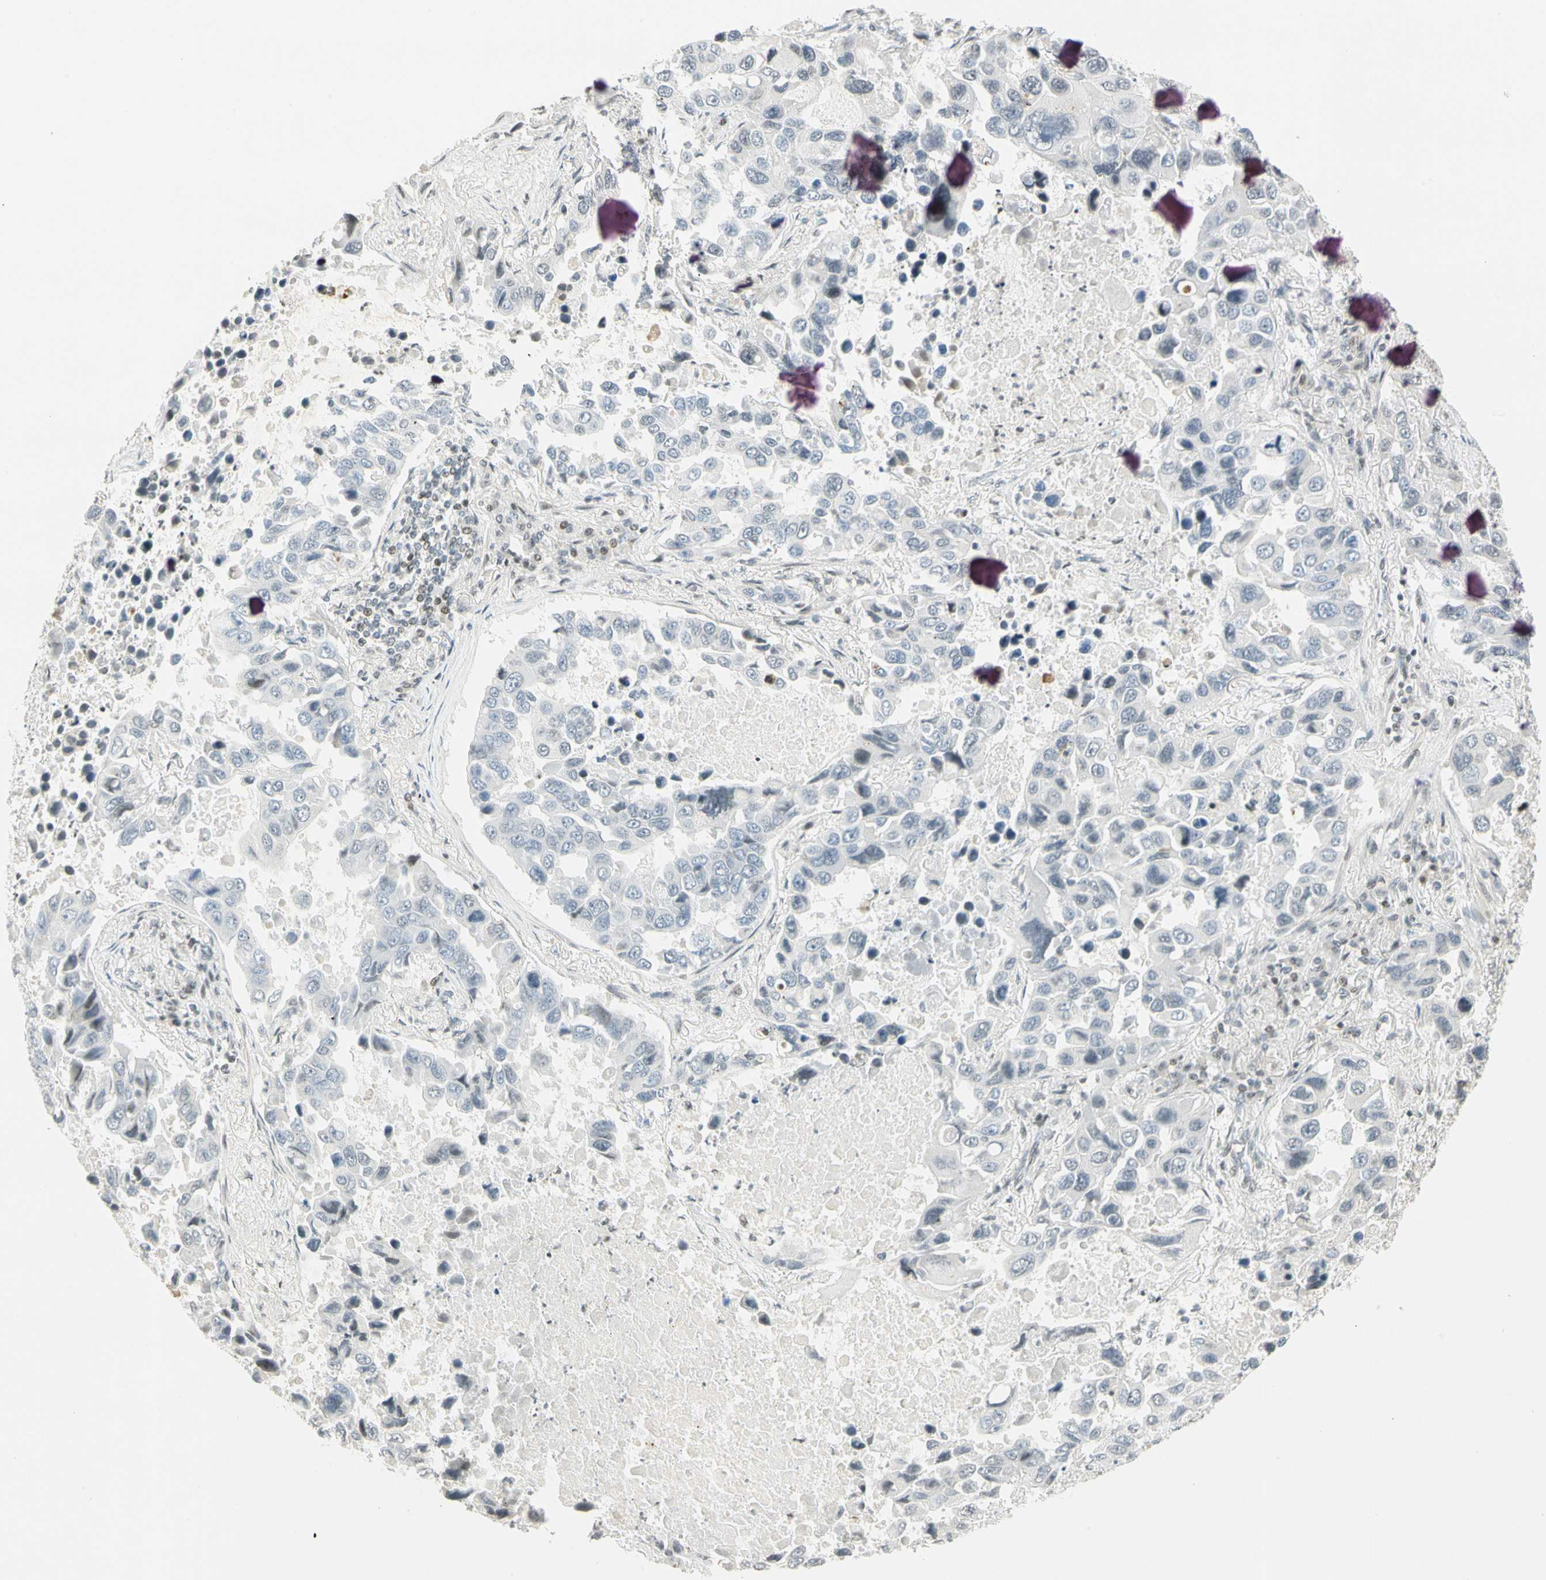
{"staining": {"intensity": "weak", "quantity": "<25%", "location": "nuclear"}, "tissue": "lung cancer", "cell_type": "Tumor cells", "image_type": "cancer", "snomed": [{"axis": "morphology", "description": "Adenocarcinoma, NOS"}, {"axis": "topography", "description": "Lung"}], "caption": "Tumor cells are negative for protein expression in human adenocarcinoma (lung). (DAB IHC with hematoxylin counter stain).", "gene": "SMAD3", "patient": {"sex": "male", "age": 64}}